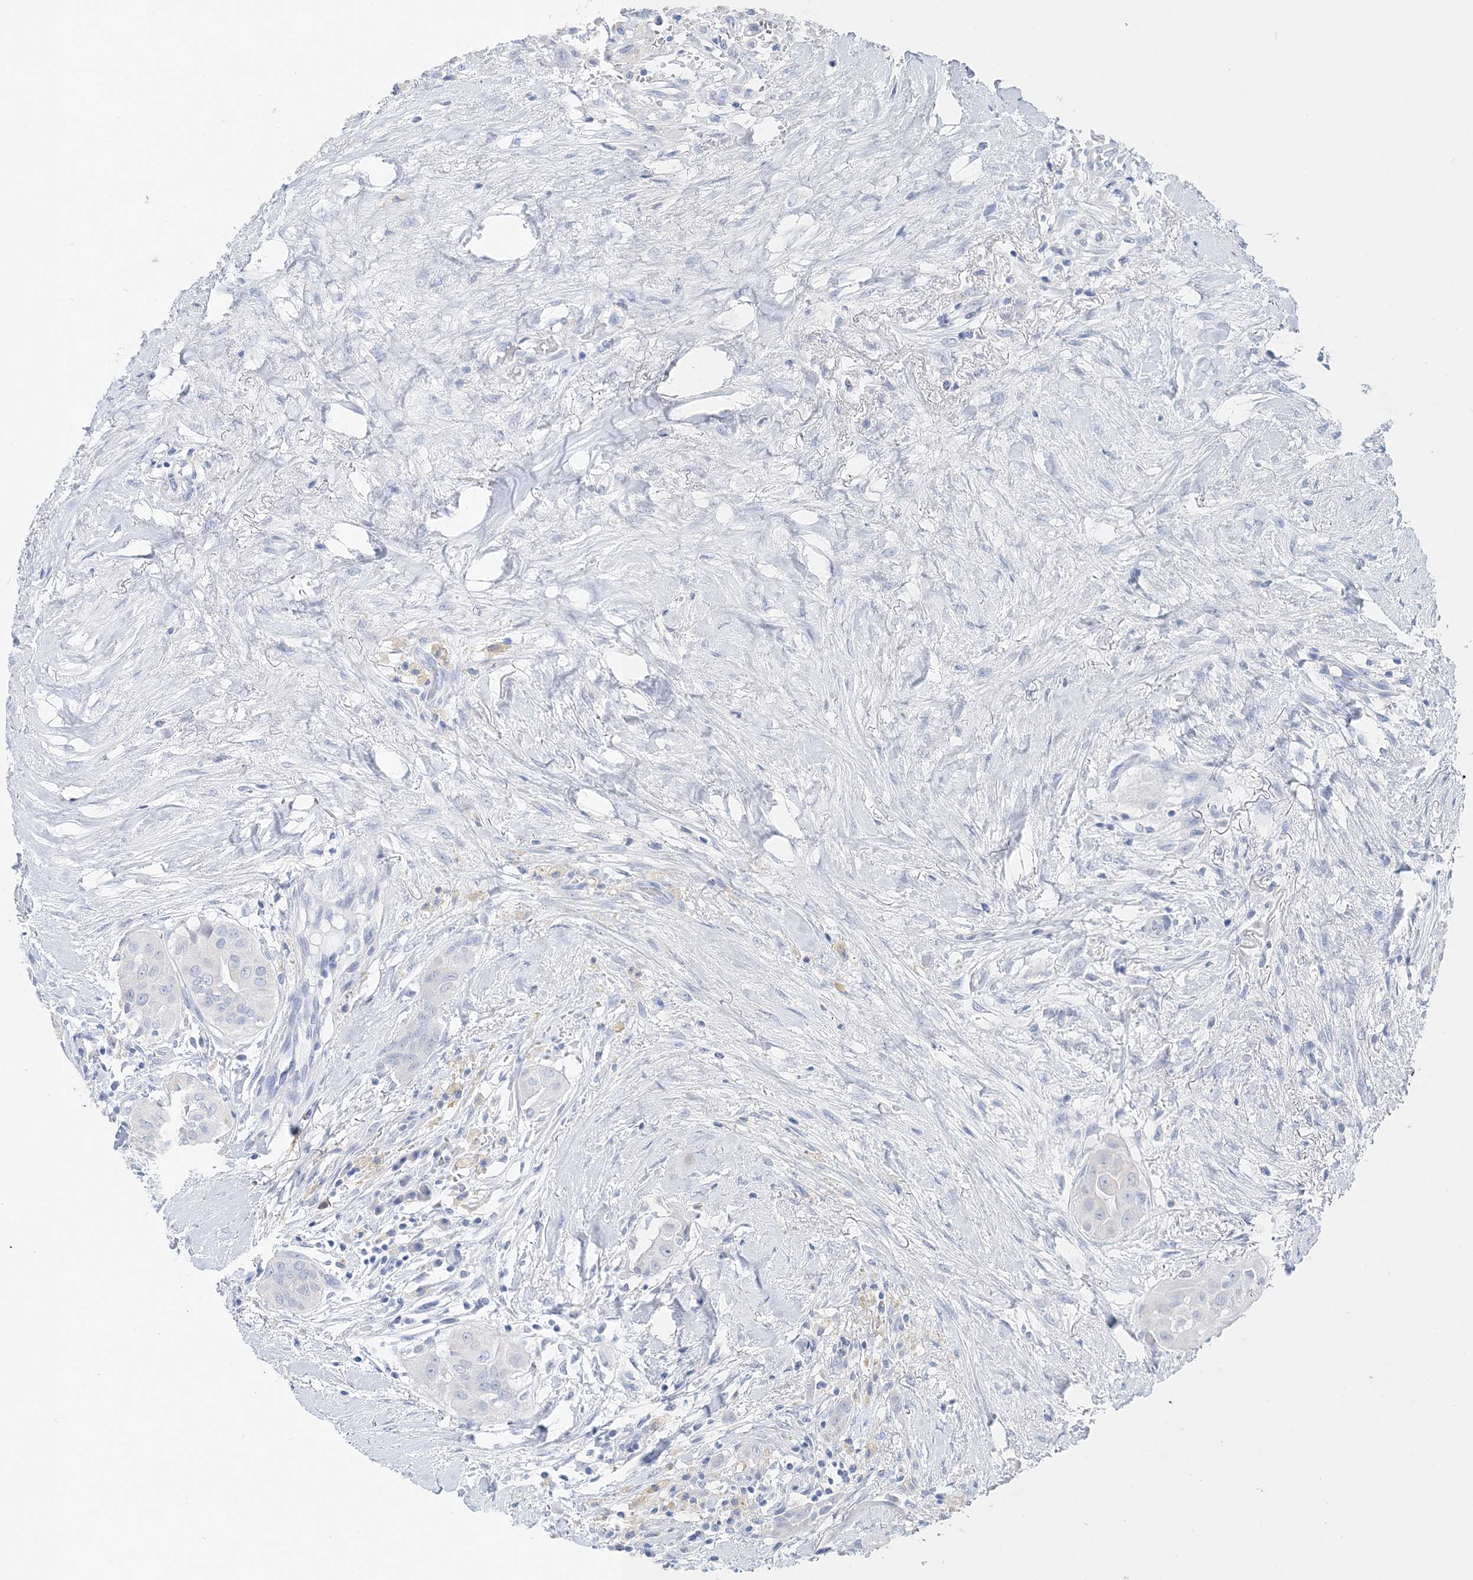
{"staining": {"intensity": "negative", "quantity": "none", "location": "none"}, "tissue": "thyroid cancer", "cell_type": "Tumor cells", "image_type": "cancer", "snomed": [{"axis": "morphology", "description": "Papillary adenocarcinoma, NOS"}, {"axis": "topography", "description": "Thyroid gland"}], "caption": "The image shows no significant positivity in tumor cells of thyroid cancer.", "gene": "TSPYL6", "patient": {"sex": "female", "age": 59}}